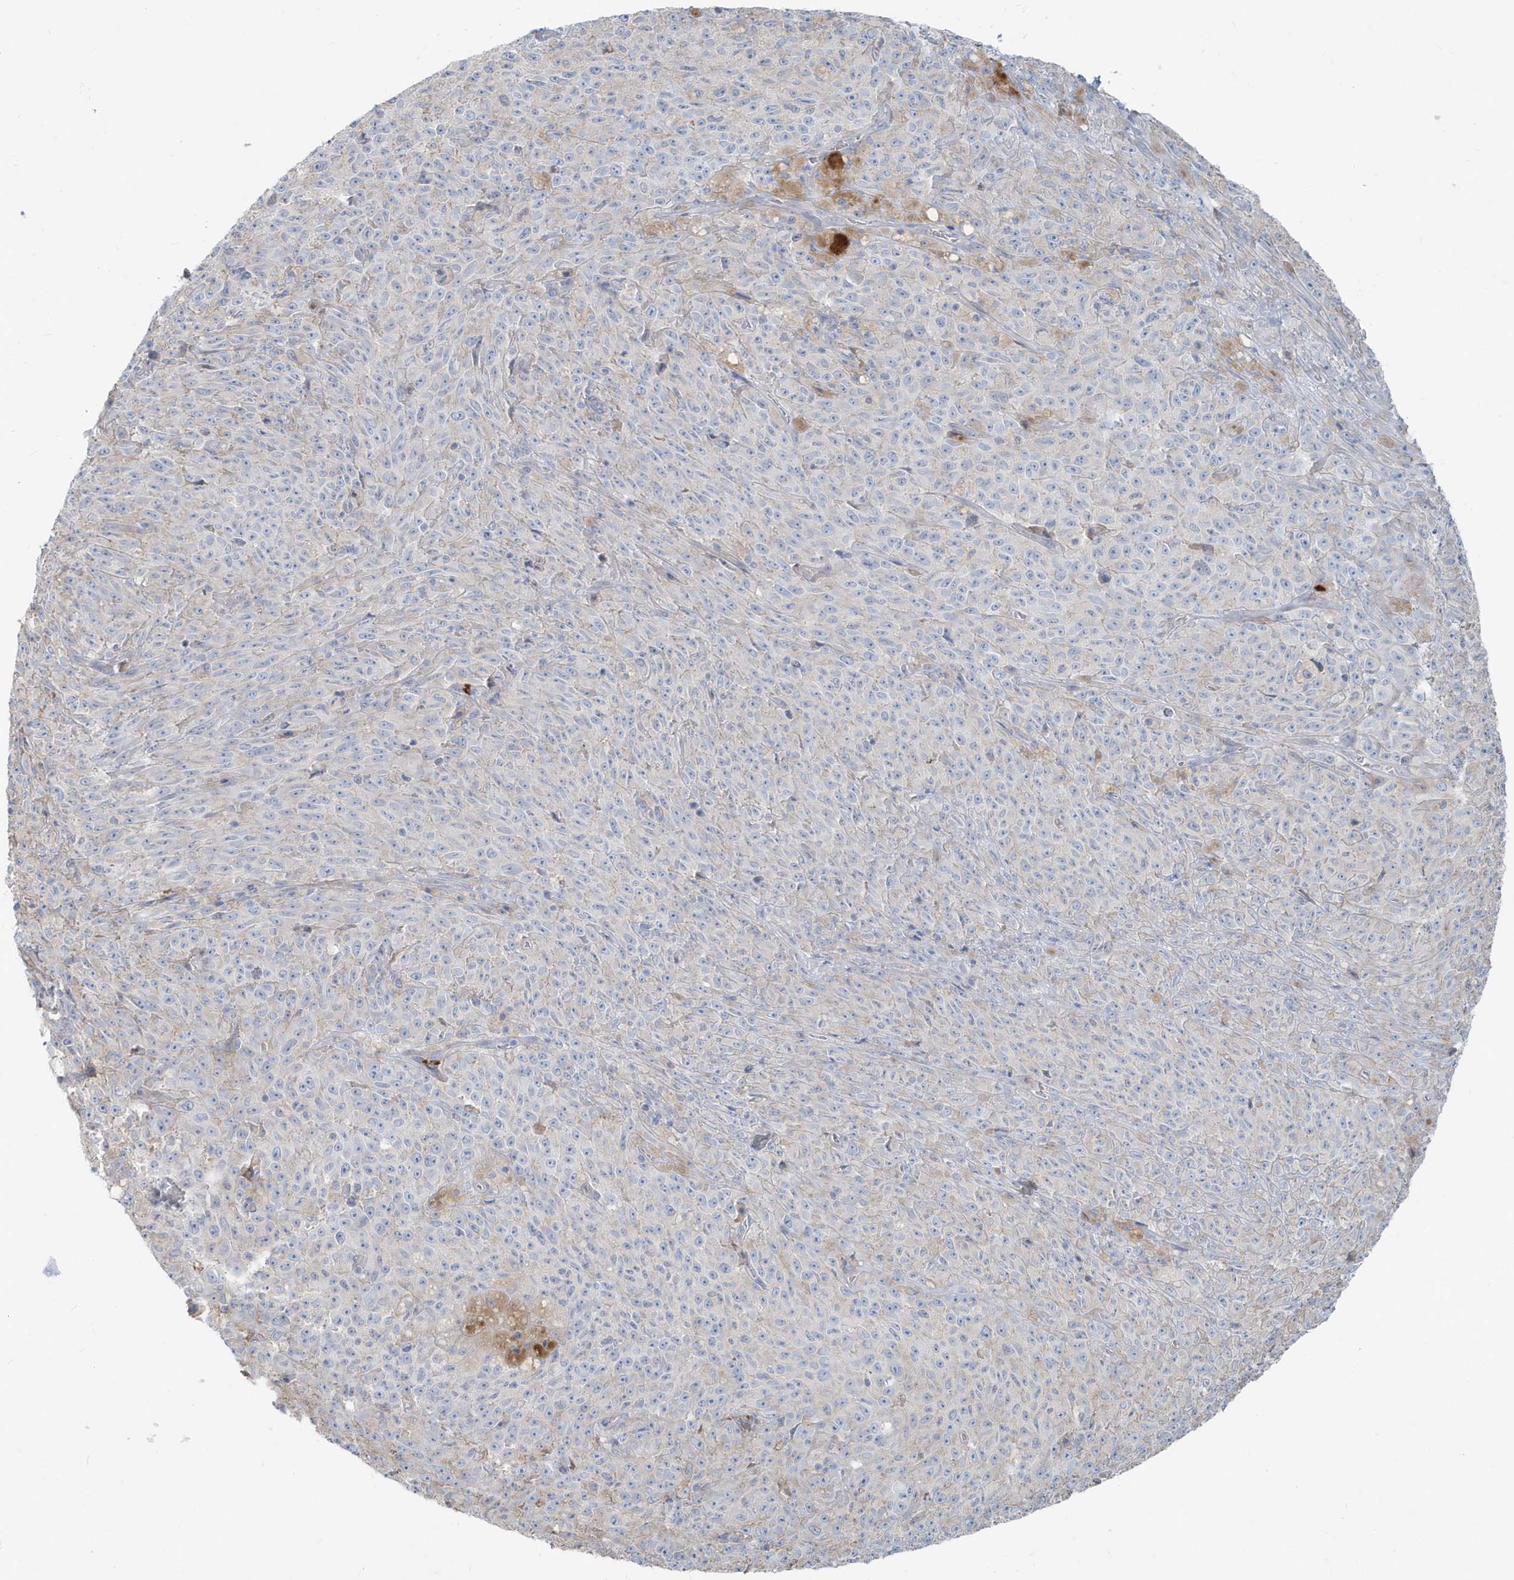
{"staining": {"intensity": "negative", "quantity": "none", "location": "none"}, "tissue": "melanoma", "cell_type": "Tumor cells", "image_type": "cancer", "snomed": [{"axis": "morphology", "description": "Malignant melanoma, NOS"}, {"axis": "topography", "description": "Skin"}], "caption": "Melanoma stained for a protein using IHC demonstrates no expression tumor cells.", "gene": "CCNJ", "patient": {"sex": "female", "age": 82}}